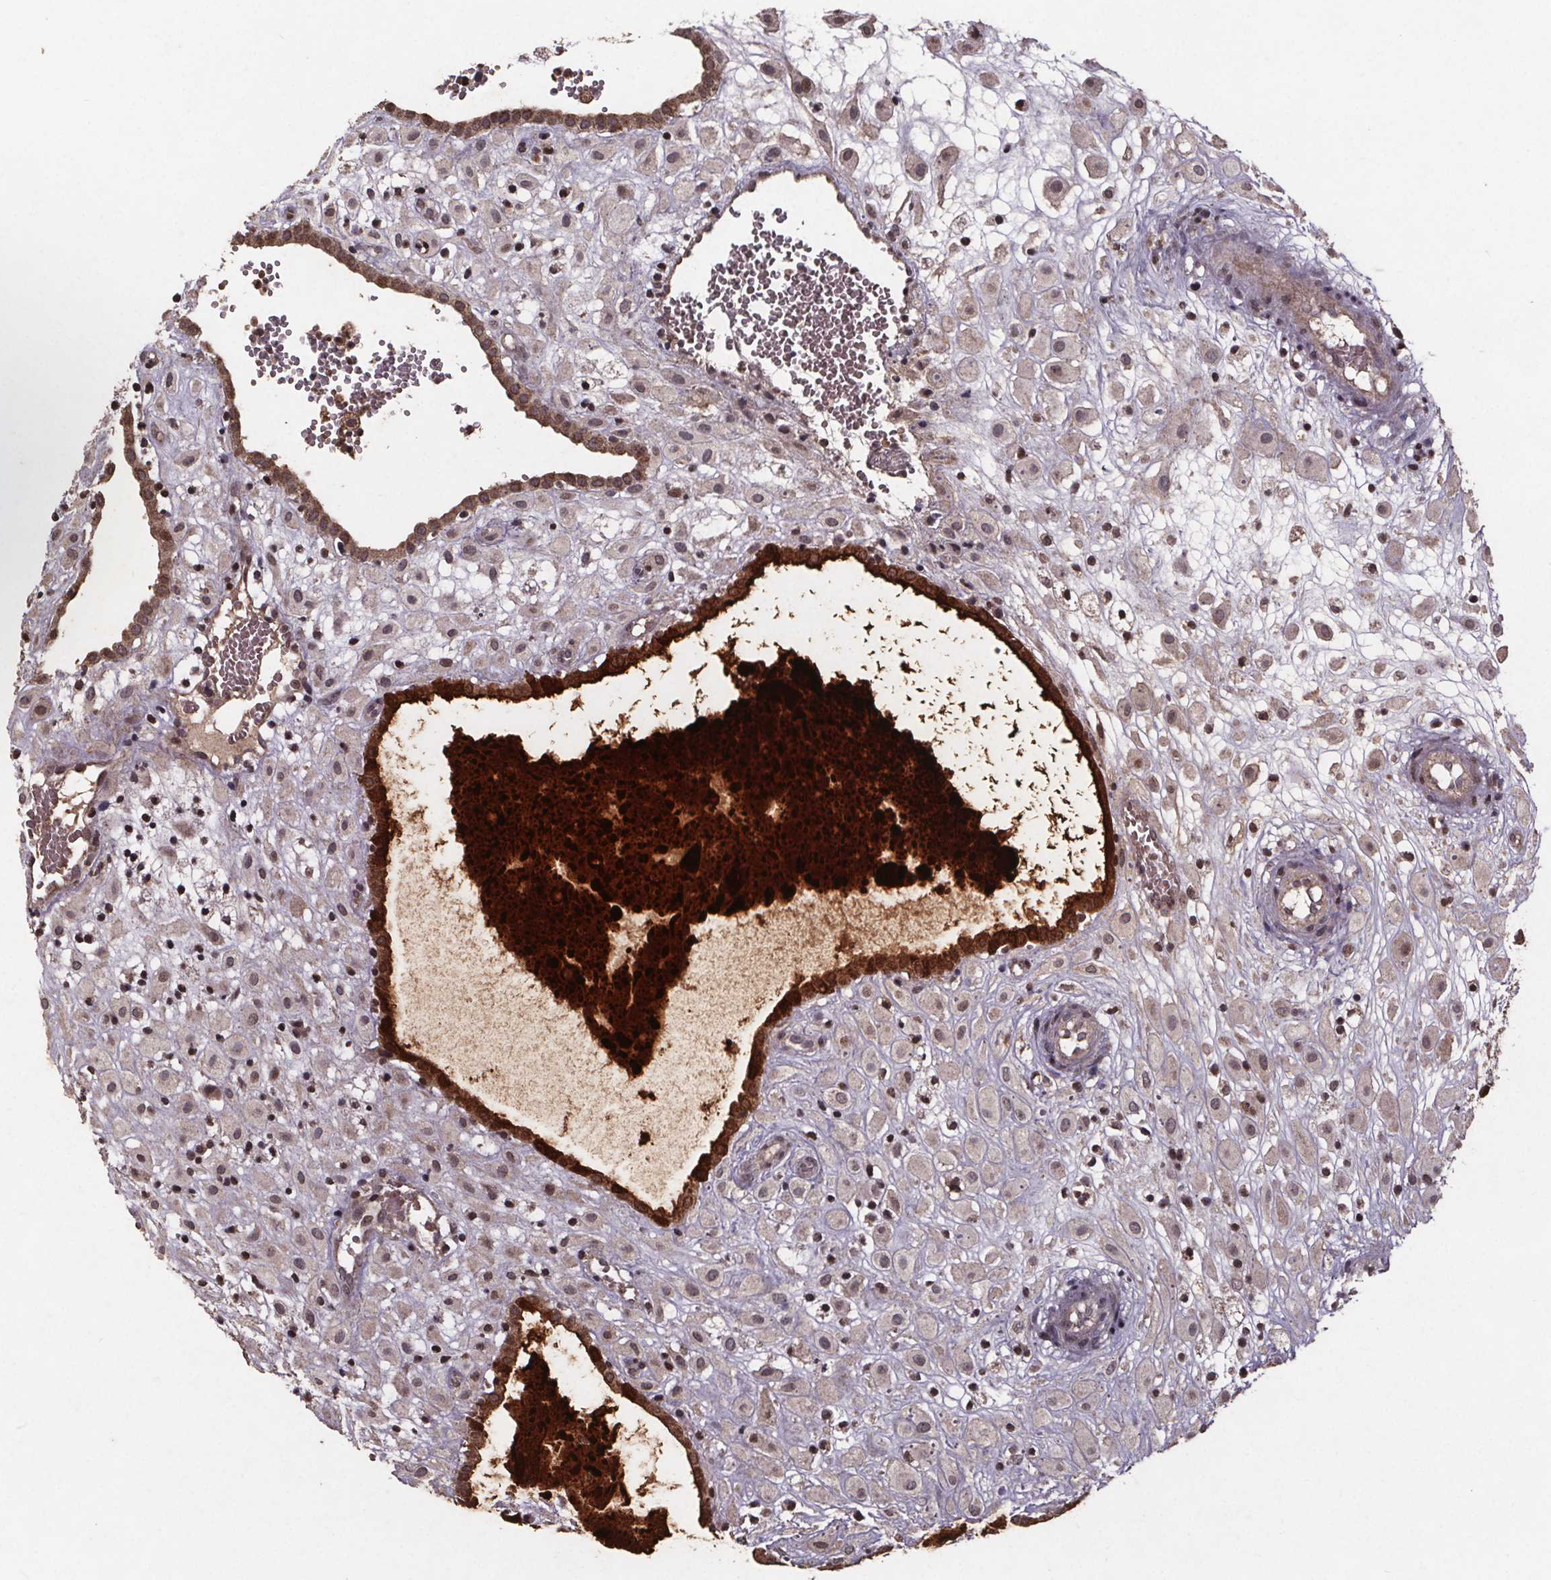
{"staining": {"intensity": "weak", "quantity": "25%-75%", "location": "cytoplasmic/membranous,nuclear"}, "tissue": "placenta", "cell_type": "Decidual cells", "image_type": "normal", "snomed": [{"axis": "morphology", "description": "Normal tissue, NOS"}, {"axis": "topography", "description": "Placenta"}], "caption": "Benign placenta was stained to show a protein in brown. There is low levels of weak cytoplasmic/membranous,nuclear expression in approximately 25%-75% of decidual cells.", "gene": "GPX3", "patient": {"sex": "female", "age": 24}}